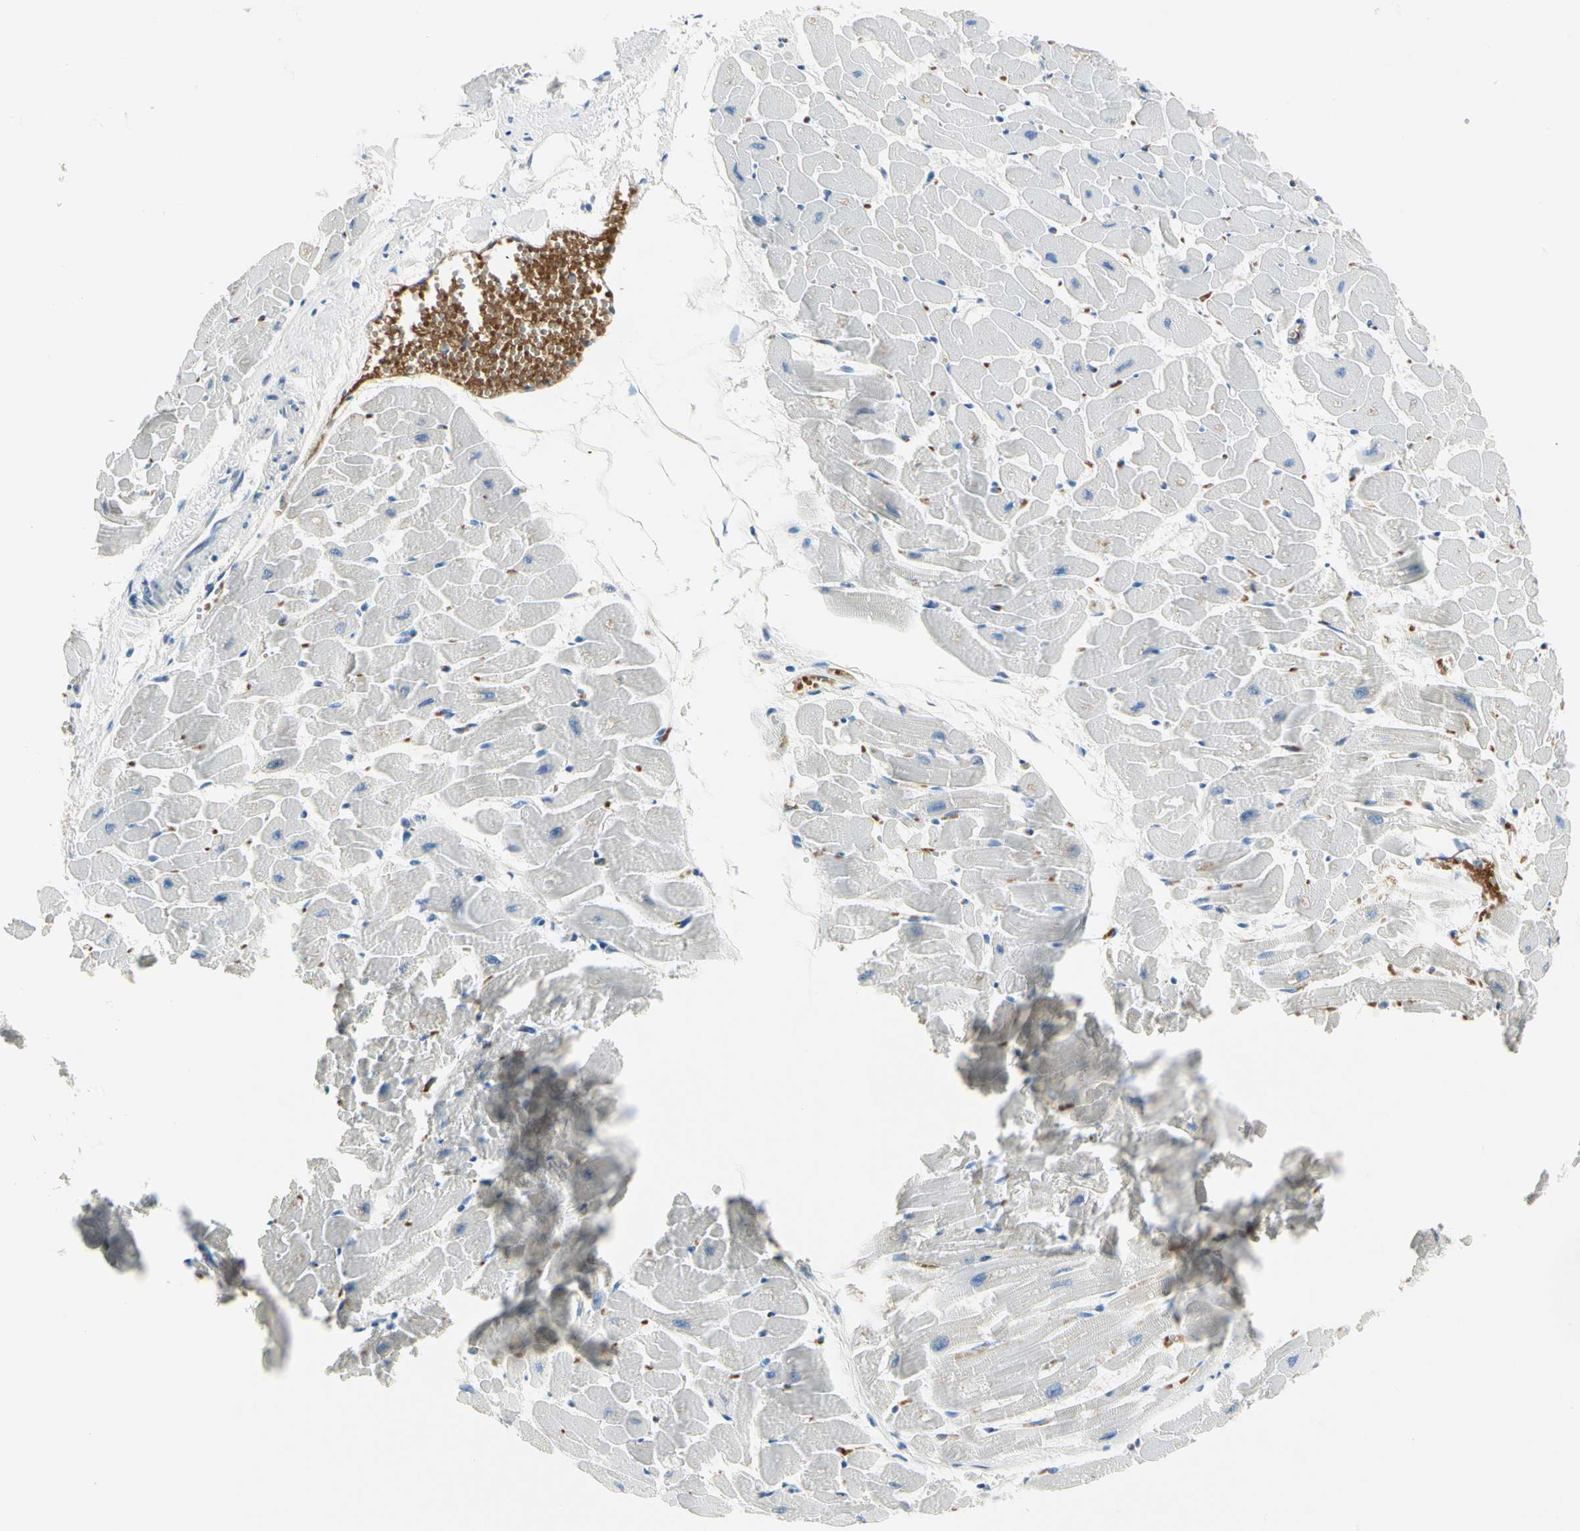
{"staining": {"intensity": "negative", "quantity": "none", "location": "none"}, "tissue": "heart muscle", "cell_type": "Cardiomyocytes", "image_type": "normal", "snomed": [{"axis": "morphology", "description": "Normal tissue, NOS"}, {"axis": "topography", "description": "Heart"}], "caption": "An IHC micrograph of benign heart muscle is shown. There is no staining in cardiomyocytes of heart muscle. (Brightfield microscopy of DAB immunohistochemistry at high magnification).", "gene": "CA1", "patient": {"sex": "female", "age": 19}}